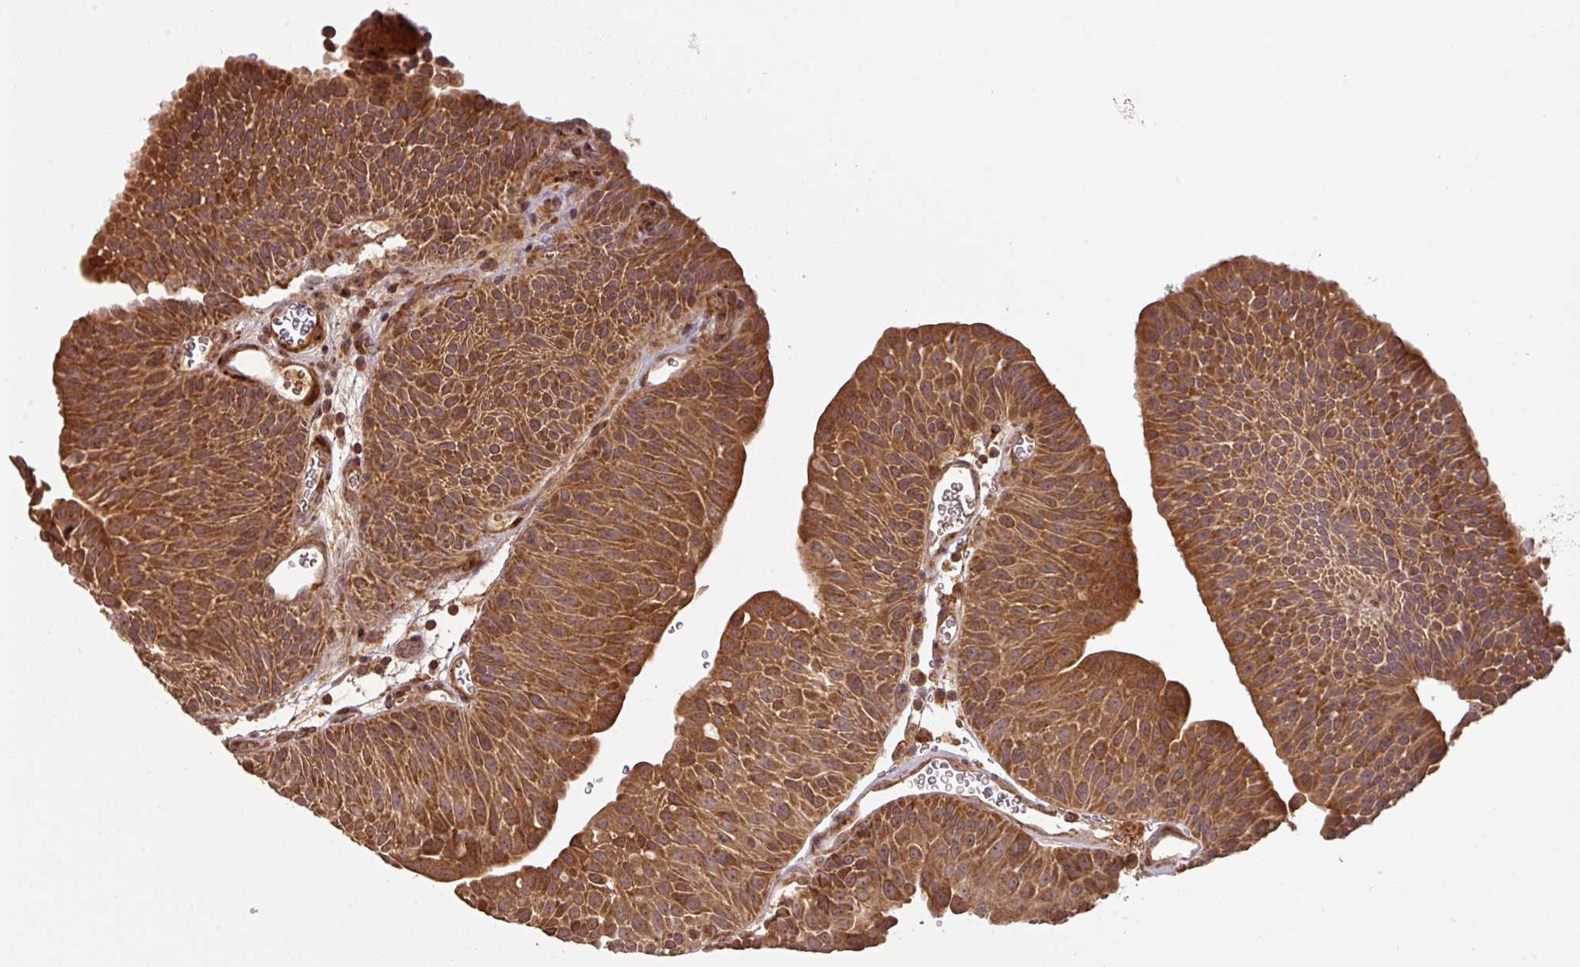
{"staining": {"intensity": "strong", "quantity": ">75%", "location": "cytoplasmic/membranous"}, "tissue": "urothelial cancer", "cell_type": "Tumor cells", "image_type": "cancer", "snomed": [{"axis": "morphology", "description": "Urothelial carcinoma, NOS"}, {"axis": "topography", "description": "Urinary bladder"}], "caption": "Protein expression by IHC exhibits strong cytoplasmic/membranous positivity in approximately >75% of tumor cells in urothelial cancer.", "gene": "MRRF", "patient": {"sex": "male", "age": 67}}